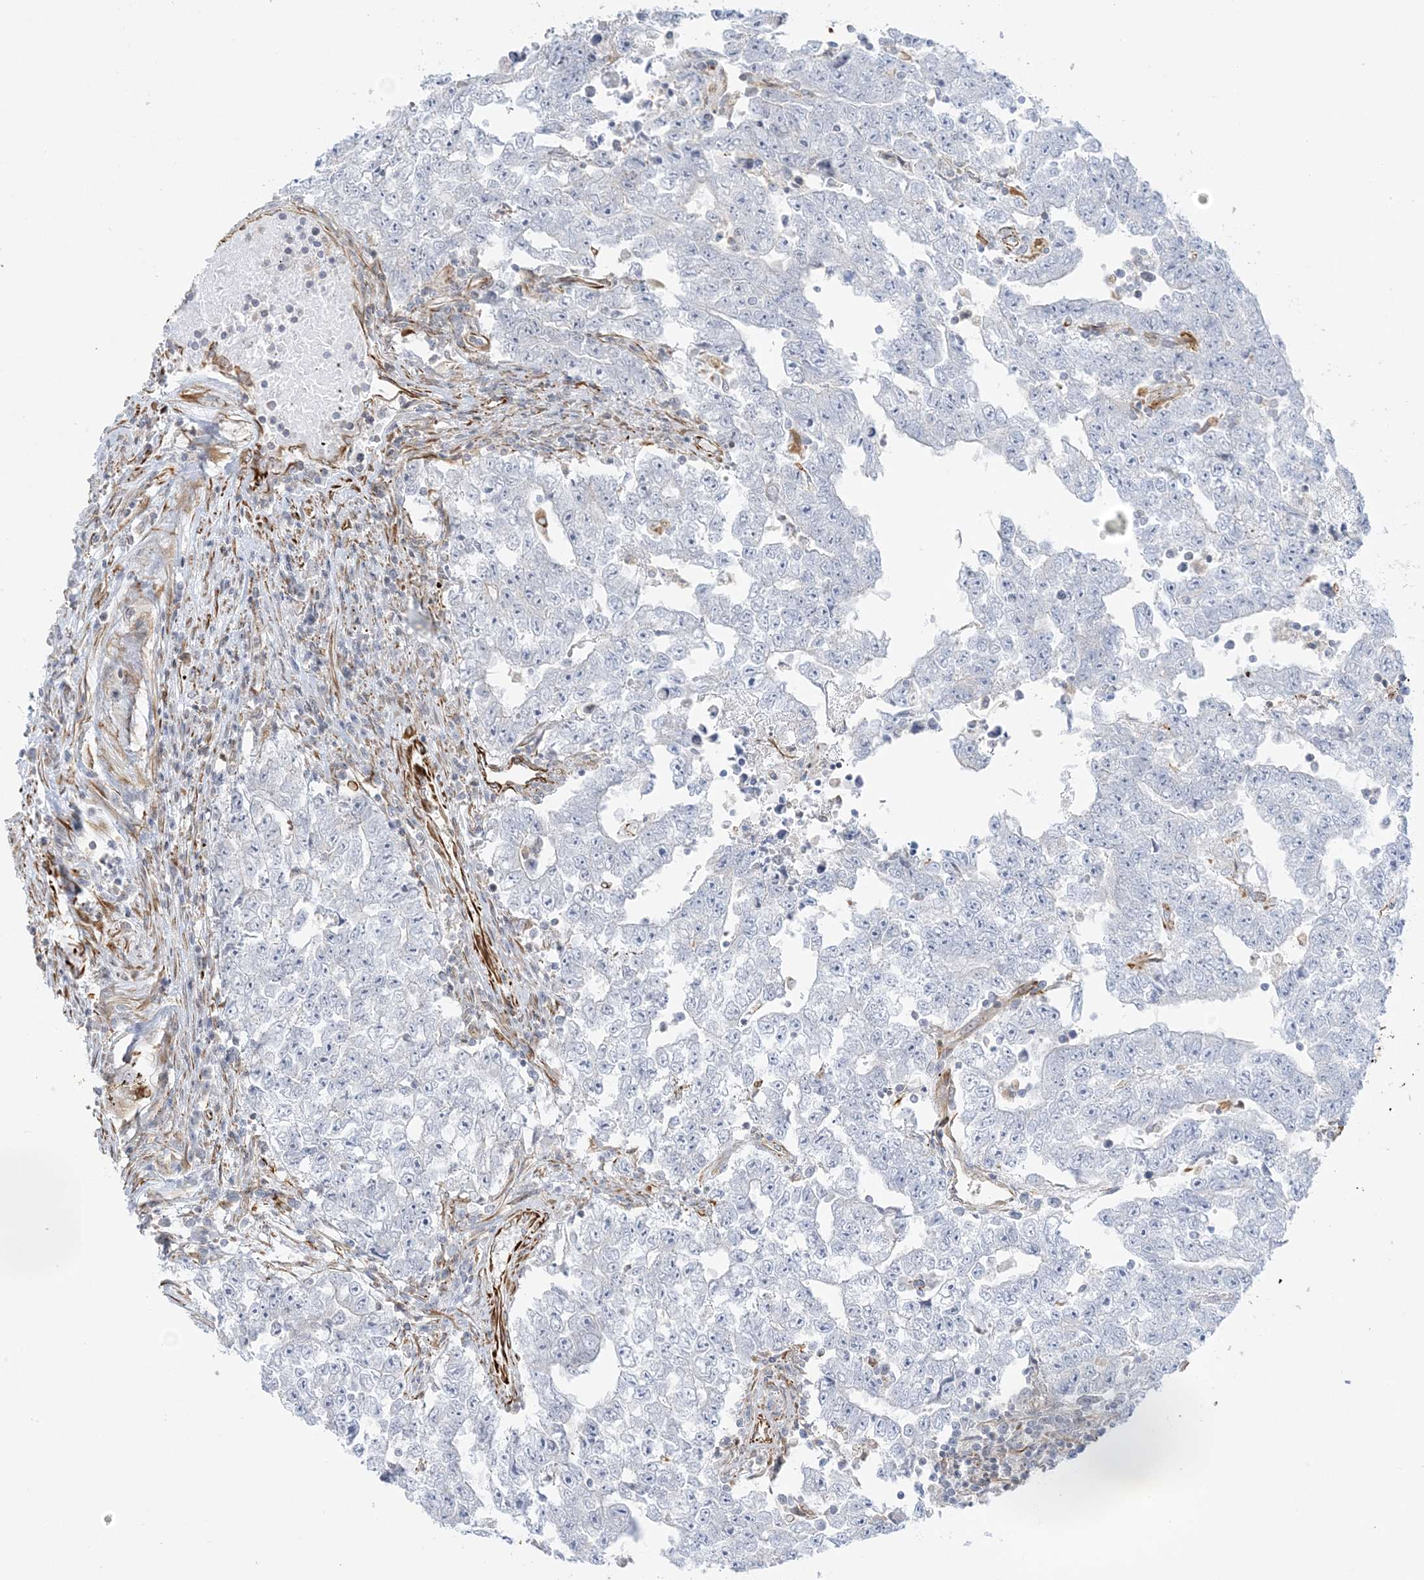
{"staining": {"intensity": "negative", "quantity": "none", "location": "none"}, "tissue": "testis cancer", "cell_type": "Tumor cells", "image_type": "cancer", "snomed": [{"axis": "morphology", "description": "Carcinoma, Embryonal, NOS"}, {"axis": "topography", "description": "Testis"}], "caption": "Tumor cells show no significant protein expression in embryonal carcinoma (testis). Nuclei are stained in blue.", "gene": "SCLT1", "patient": {"sex": "male", "age": 25}}